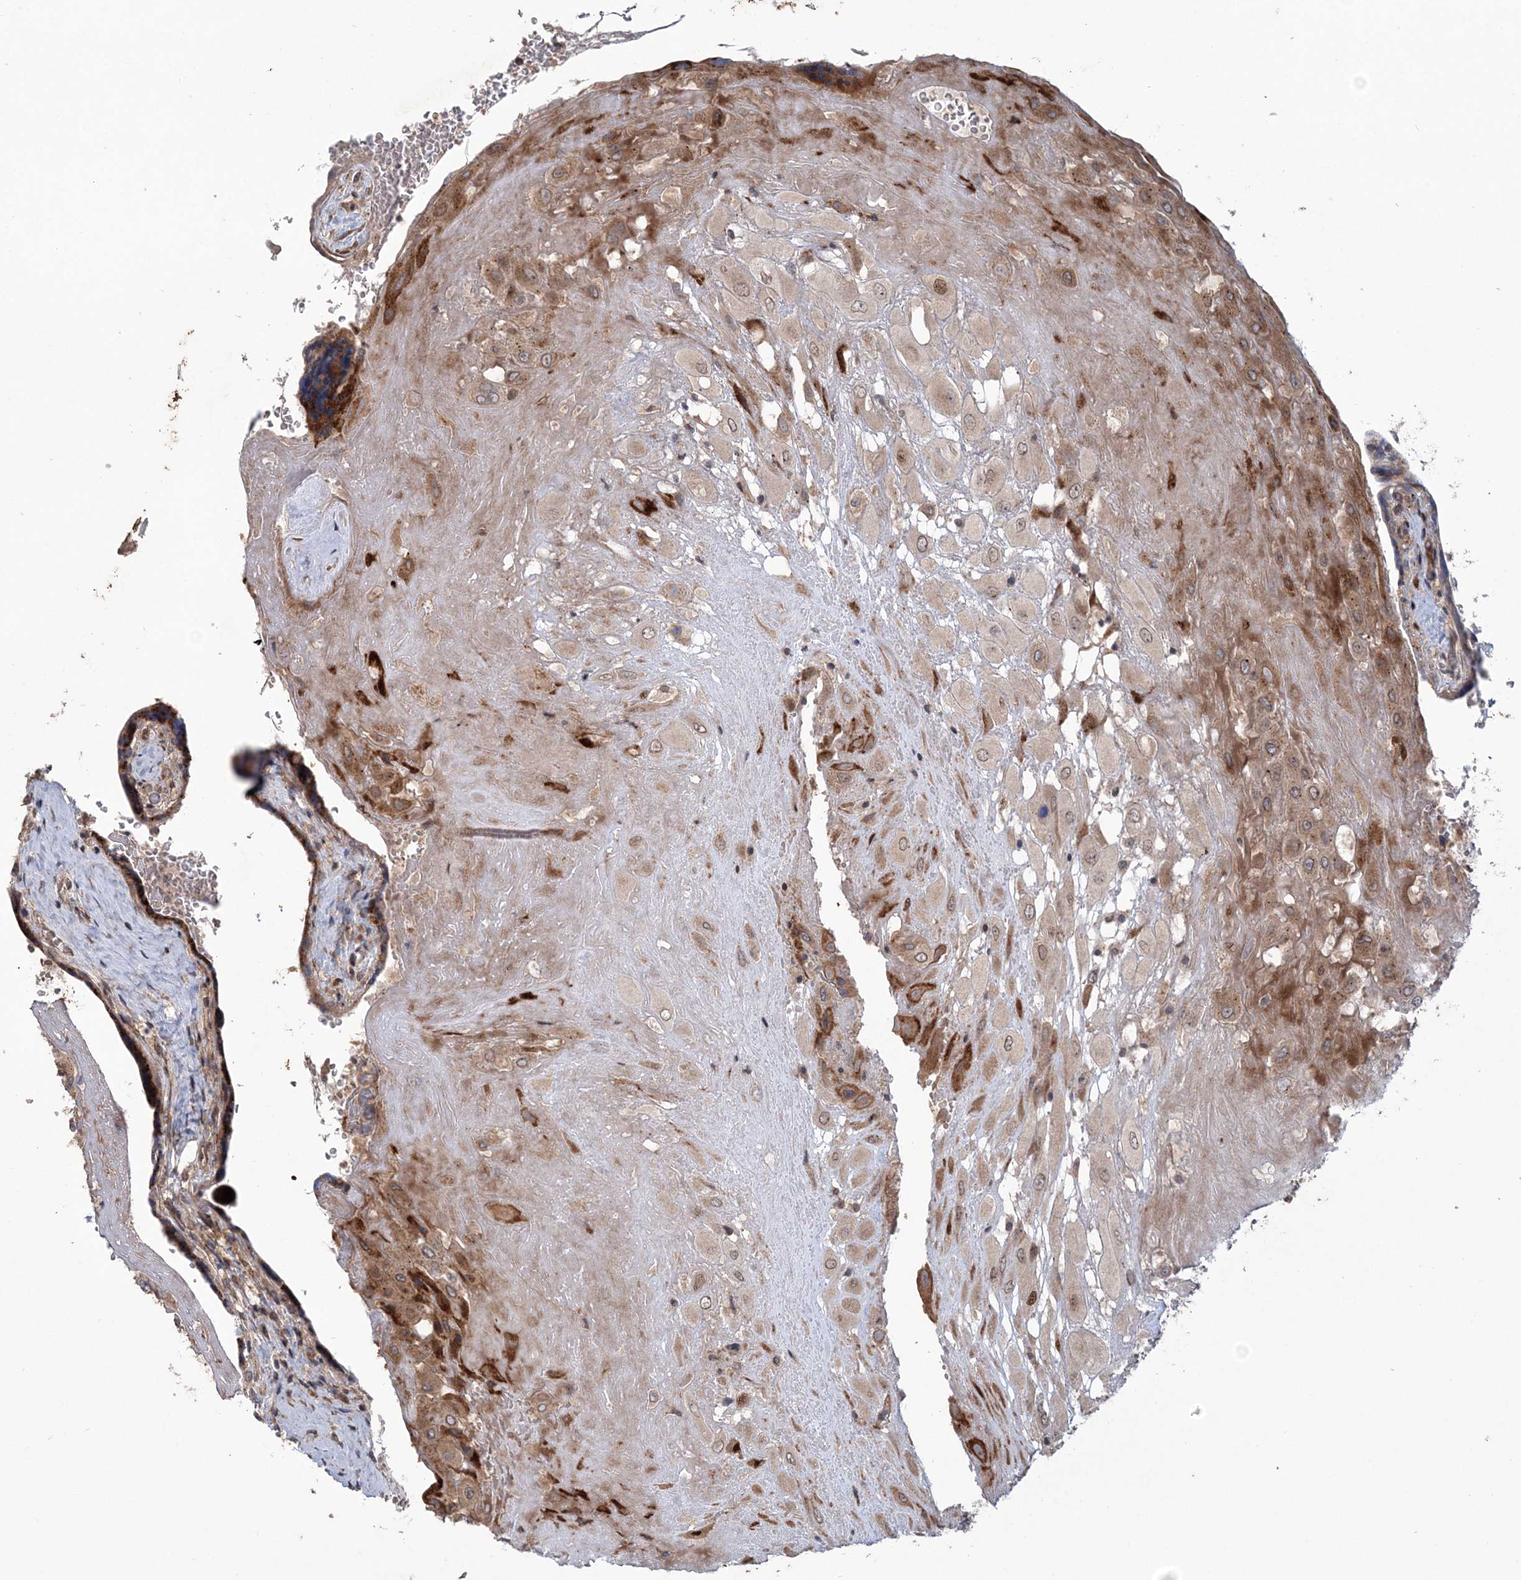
{"staining": {"intensity": "moderate", "quantity": "<25%", "location": "cytoplasmic/membranous,nuclear"}, "tissue": "placenta", "cell_type": "Decidual cells", "image_type": "normal", "snomed": [{"axis": "morphology", "description": "Normal tissue, NOS"}, {"axis": "topography", "description": "Placenta"}], "caption": "High-magnification brightfield microscopy of normal placenta stained with DAB (3,3'-diaminobenzidine) (brown) and counterstained with hematoxylin (blue). decidual cells exhibit moderate cytoplasmic/membranous,nuclear positivity is present in approximately<25% of cells.", "gene": "UBTD2", "patient": {"sex": "female", "age": 37}}